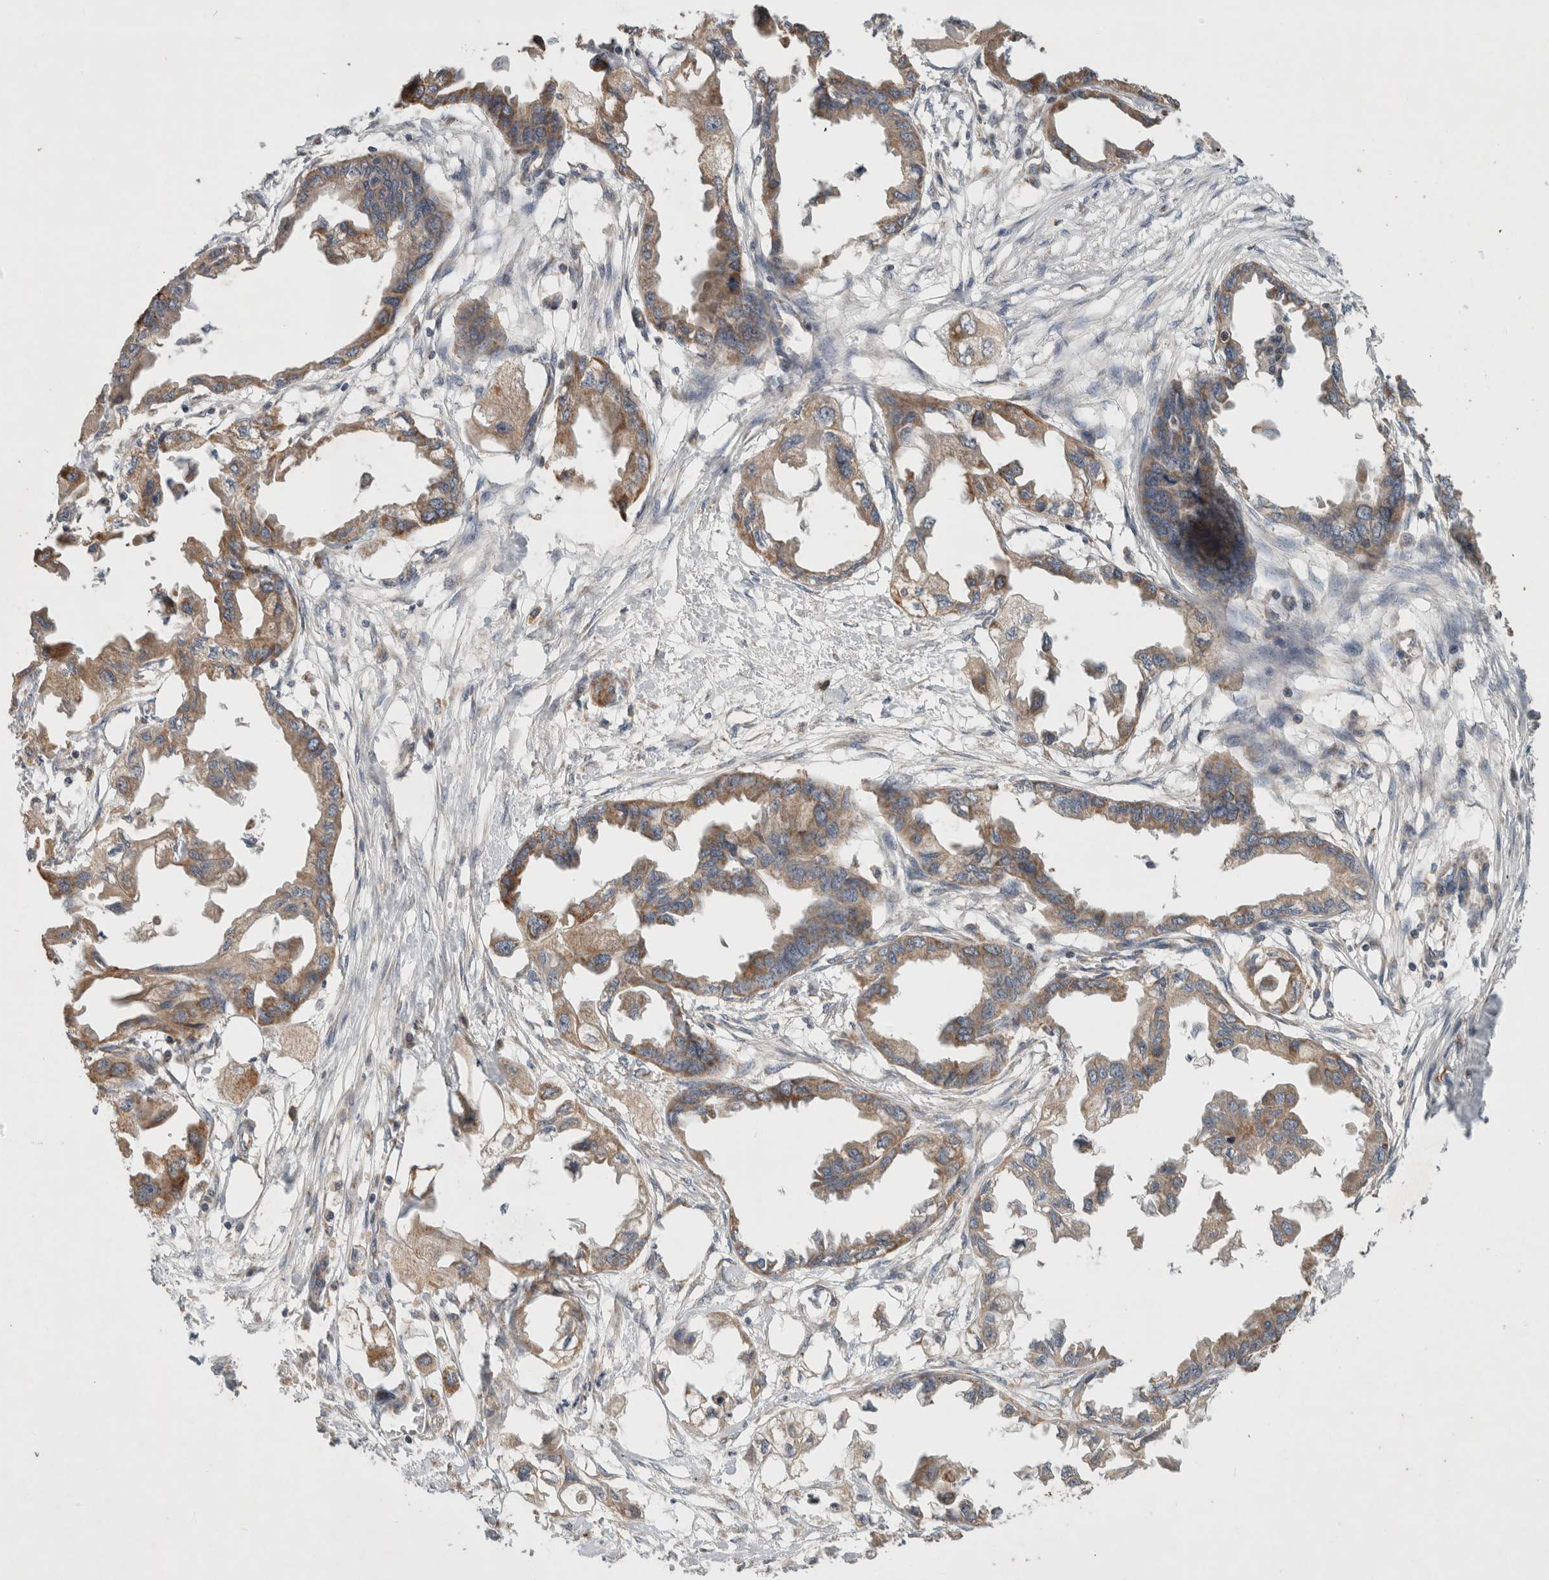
{"staining": {"intensity": "moderate", "quantity": "25%-75%", "location": "cytoplasmic/membranous"}, "tissue": "endometrial cancer", "cell_type": "Tumor cells", "image_type": "cancer", "snomed": [{"axis": "morphology", "description": "Adenocarcinoma, NOS"}, {"axis": "morphology", "description": "Adenocarcinoma, metastatic, NOS"}, {"axis": "topography", "description": "Adipose tissue"}, {"axis": "topography", "description": "Endometrium"}], "caption": "DAB immunohistochemical staining of endometrial metastatic adenocarcinoma exhibits moderate cytoplasmic/membranous protein expression in about 25%-75% of tumor cells. The protein is stained brown, and the nuclei are stained in blue (DAB IHC with brightfield microscopy, high magnification).", "gene": "AMPD1", "patient": {"sex": "female", "age": 67}}